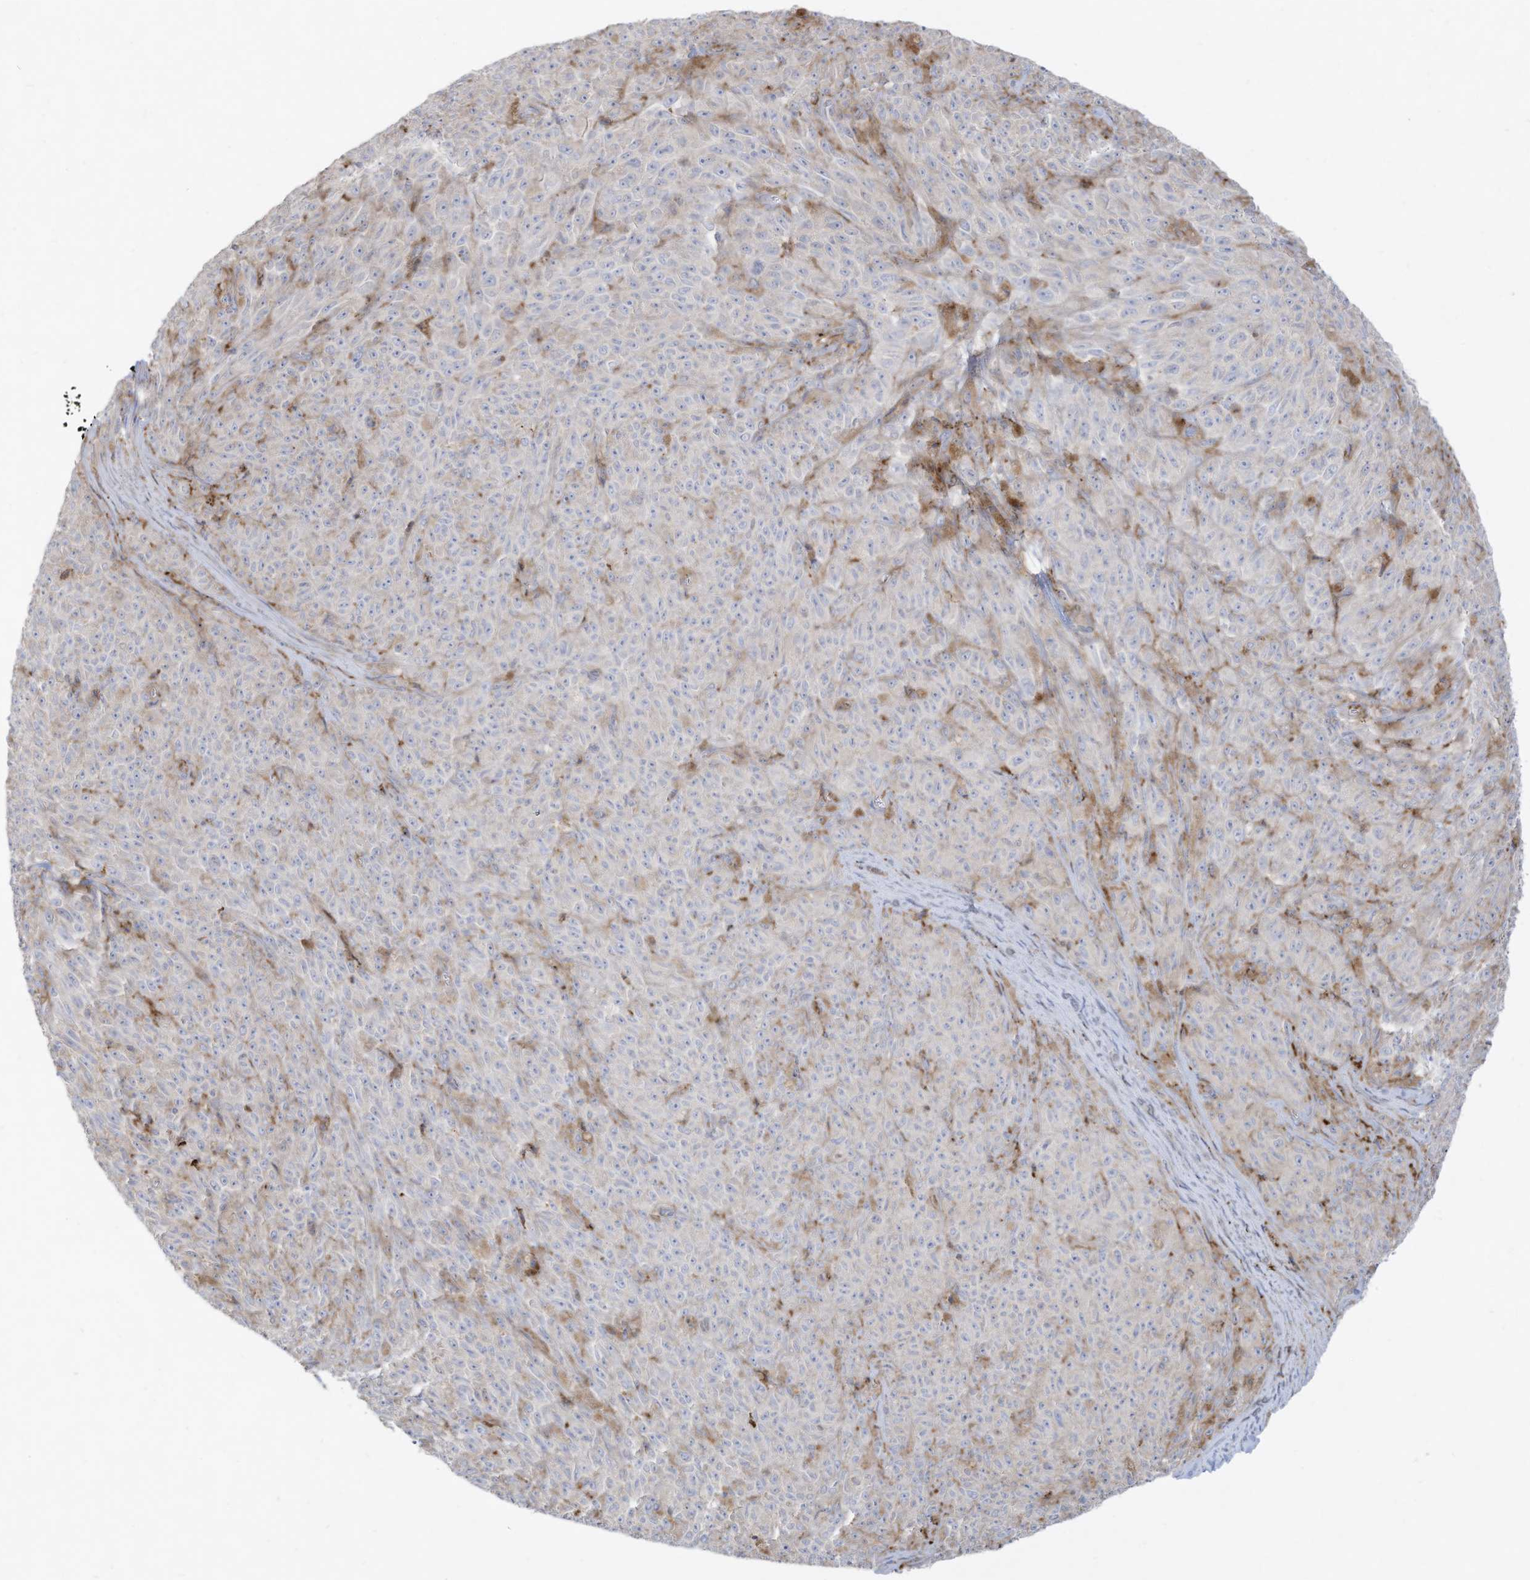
{"staining": {"intensity": "negative", "quantity": "none", "location": "none"}, "tissue": "melanoma", "cell_type": "Tumor cells", "image_type": "cancer", "snomed": [{"axis": "morphology", "description": "Malignant melanoma, NOS"}, {"axis": "topography", "description": "Skin"}], "caption": "This is an immunohistochemistry photomicrograph of human malignant melanoma. There is no positivity in tumor cells.", "gene": "THNSL2", "patient": {"sex": "female", "age": 82}}